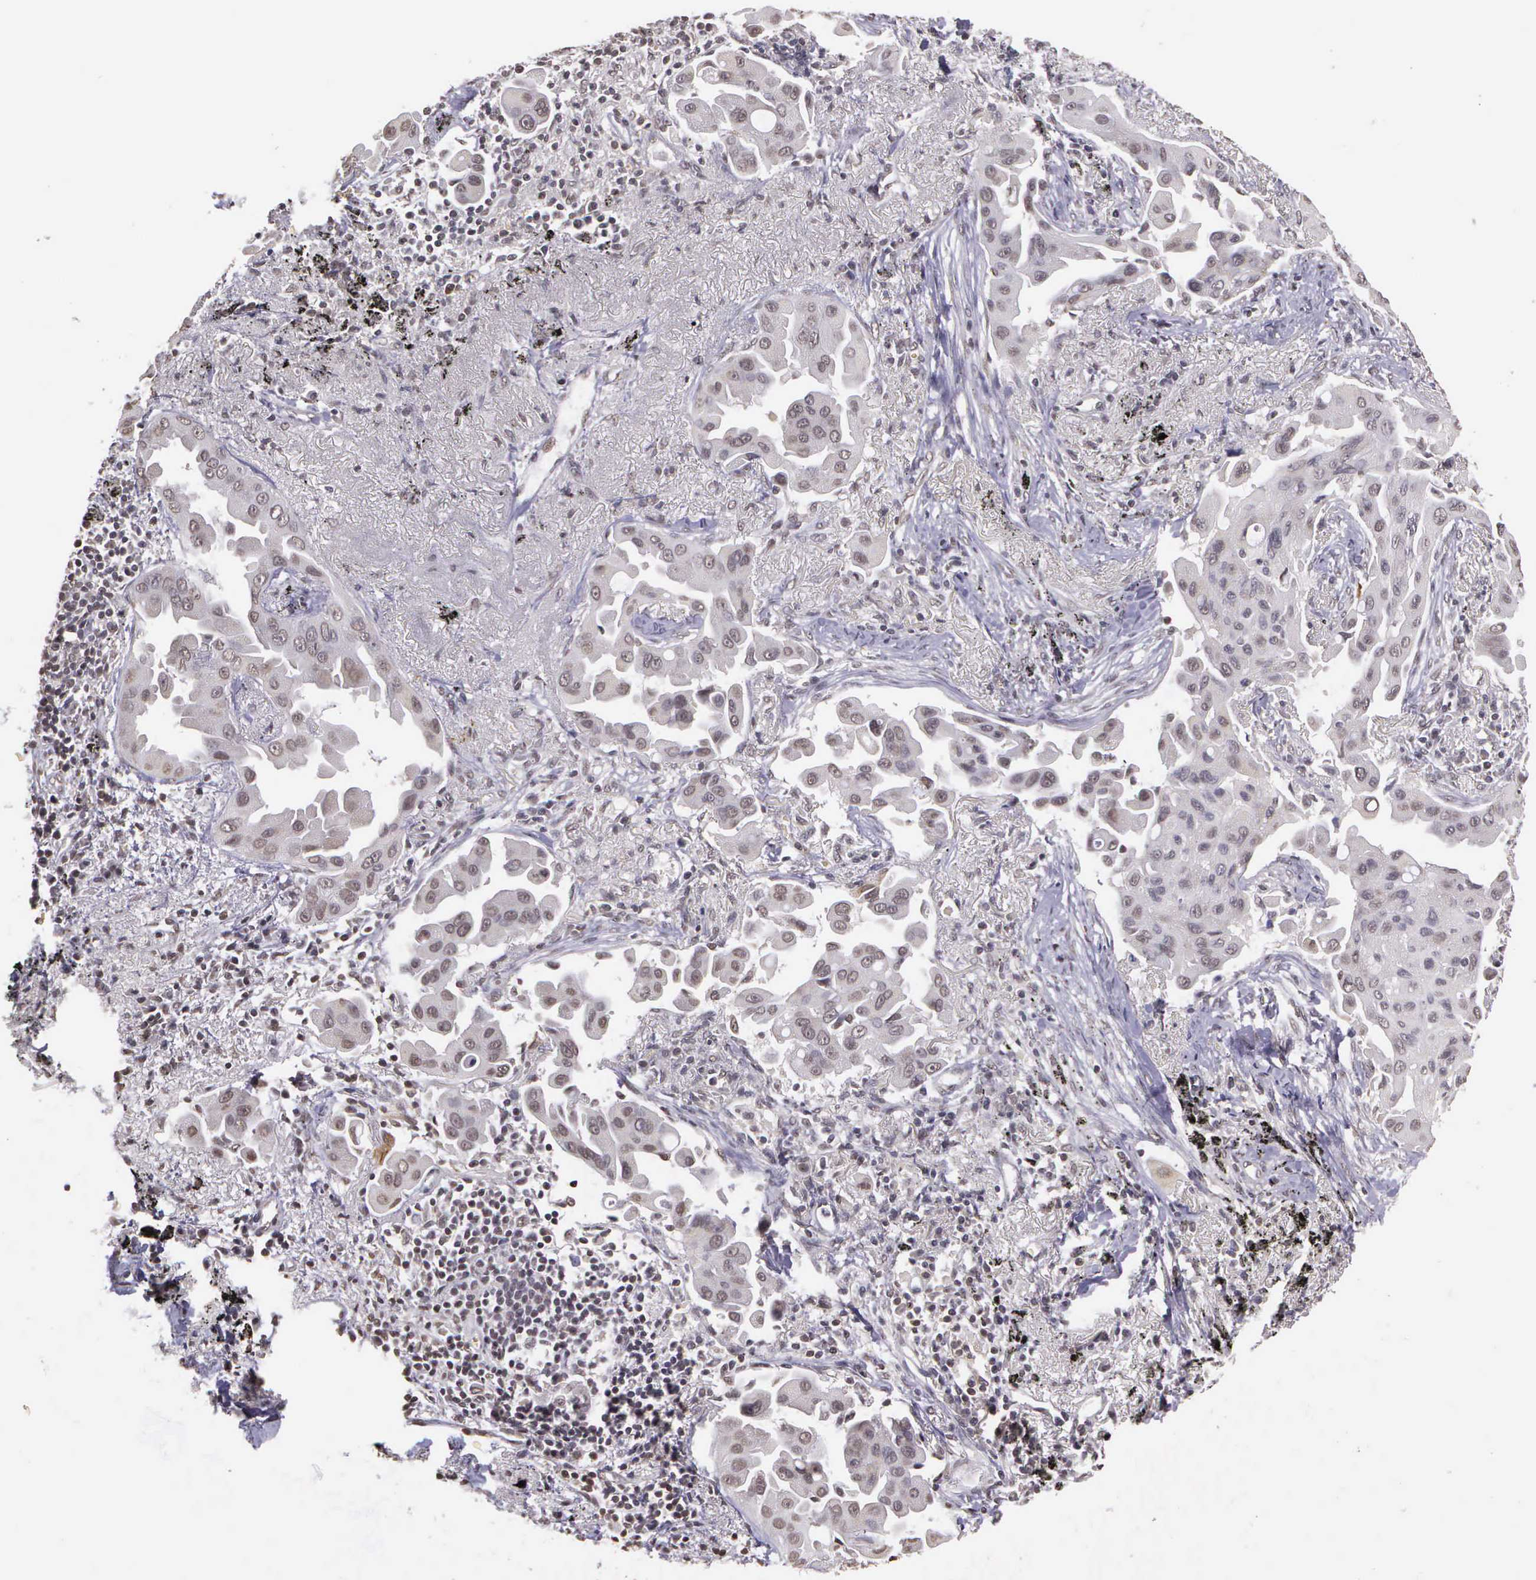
{"staining": {"intensity": "negative", "quantity": "none", "location": "none"}, "tissue": "lung cancer", "cell_type": "Tumor cells", "image_type": "cancer", "snomed": [{"axis": "morphology", "description": "Adenocarcinoma, NOS"}, {"axis": "topography", "description": "Lung"}], "caption": "Tumor cells are negative for brown protein staining in lung cancer.", "gene": "ARMCX5", "patient": {"sex": "male", "age": 68}}